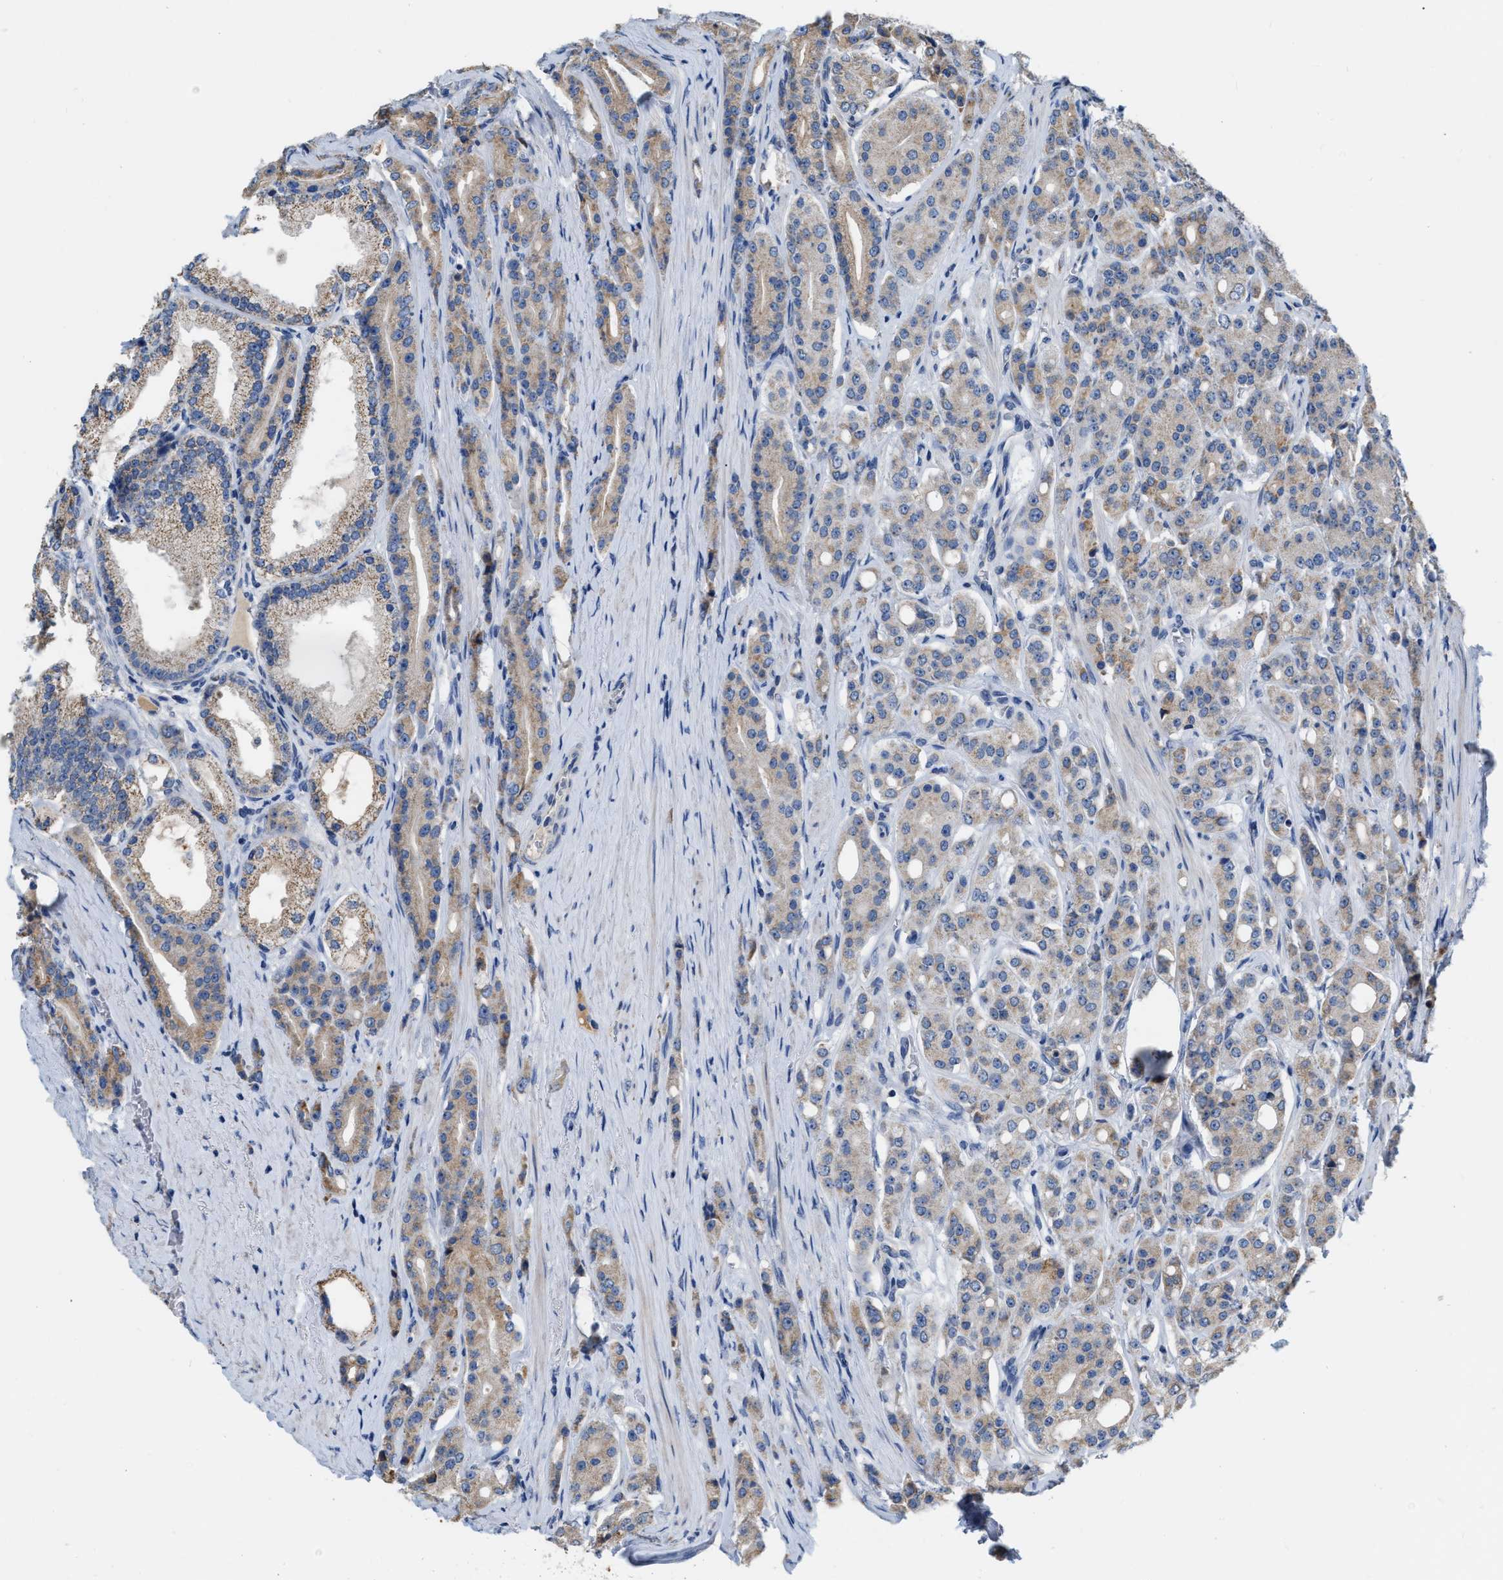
{"staining": {"intensity": "weak", "quantity": "25%-75%", "location": "cytoplasmic/membranous"}, "tissue": "prostate cancer", "cell_type": "Tumor cells", "image_type": "cancer", "snomed": [{"axis": "morphology", "description": "Adenocarcinoma, High grade"}, {"axis": "topography", "description": "Prostate"}], "caption": "The histopathology image exhibits a brown stain indicating the presence of a protein in the cytoplasmic/membranous of tumor cells in prostate adenocarcinoma (high-grade).", "gene": "DDX56", "patient": {"sex": "male", "age": 71}}